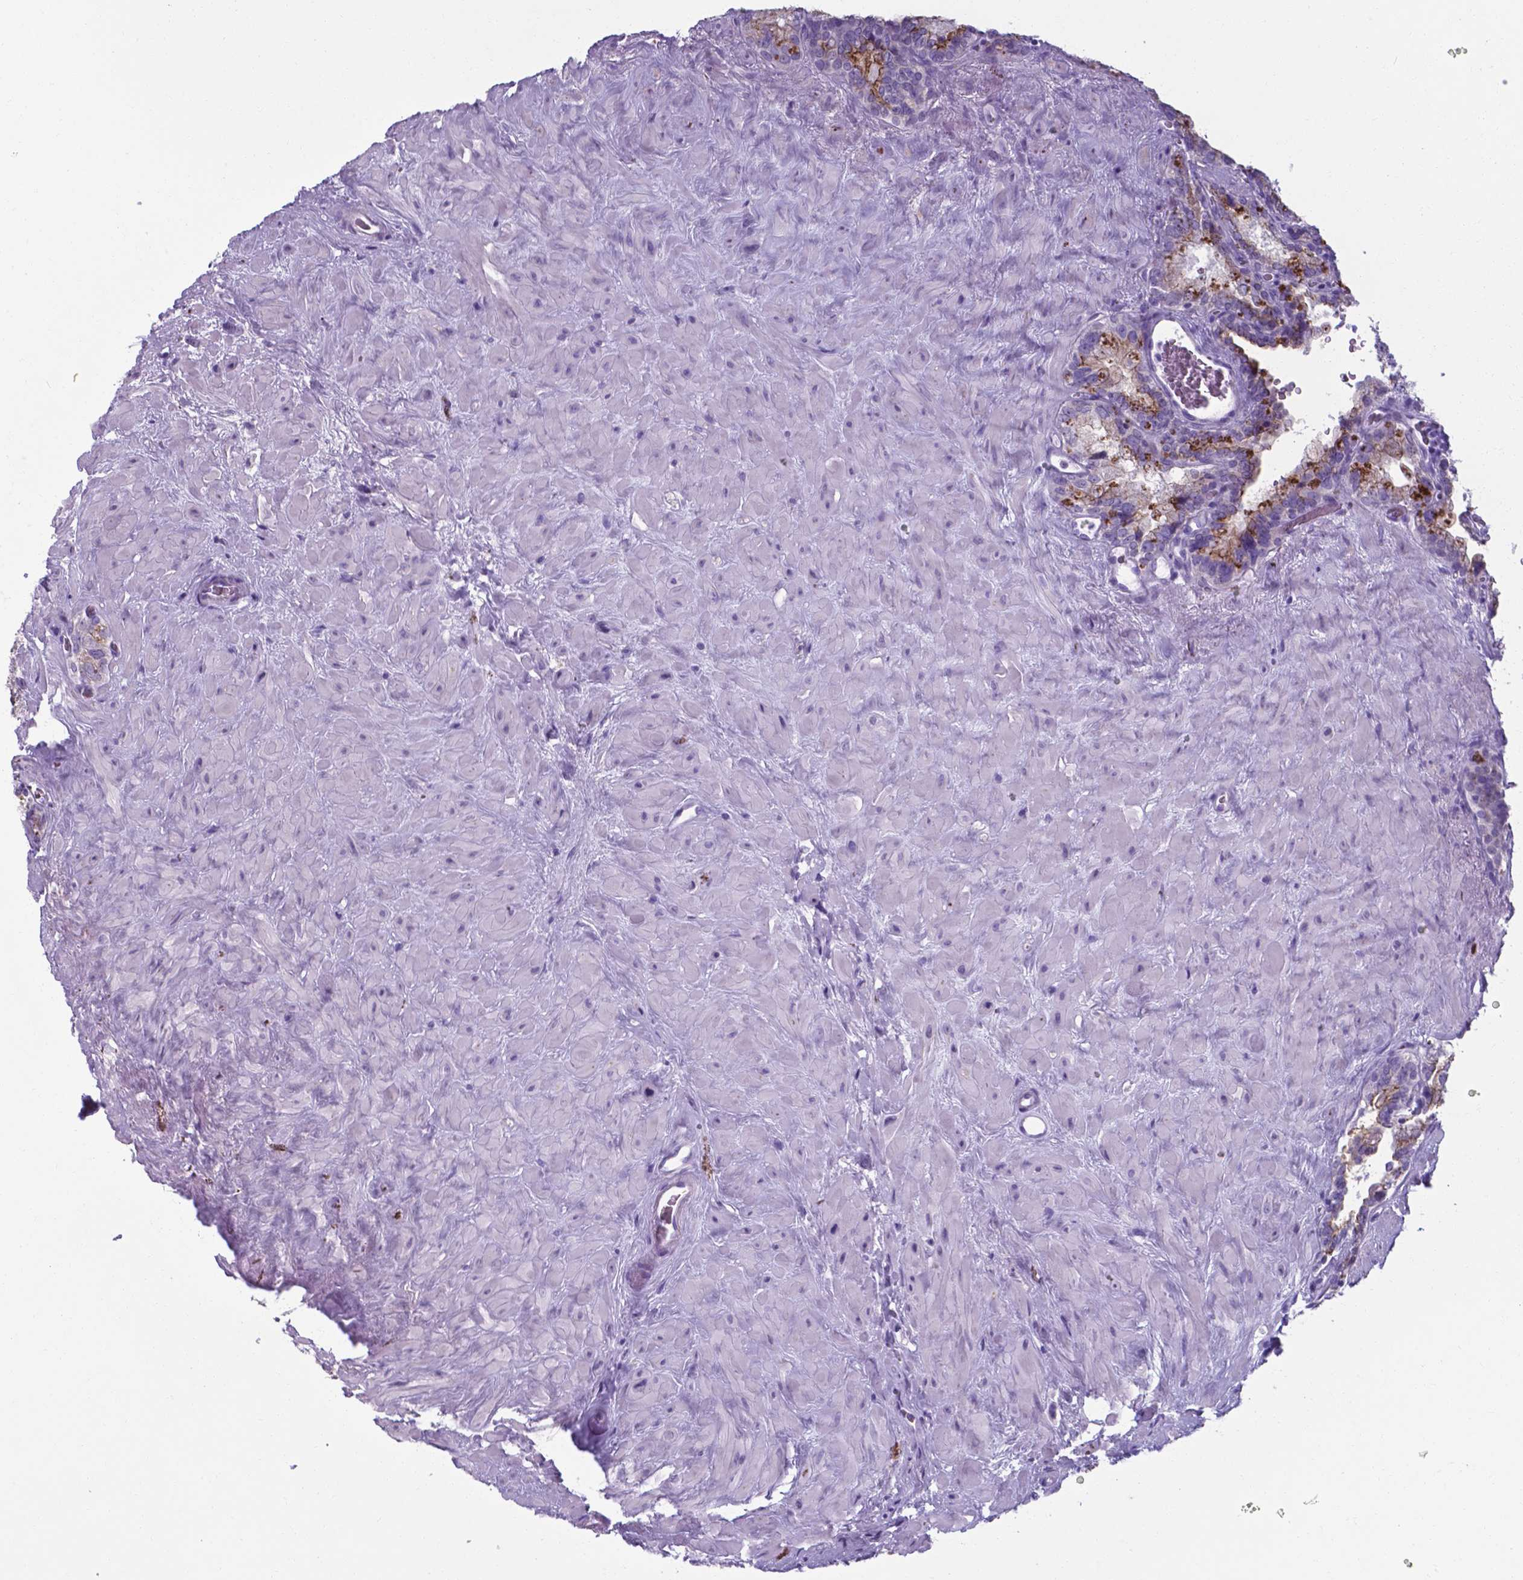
{"staining": {"intensity": "strong", "quantity": ">75%", "location": "cytoplasmic/membranous"}, "tissue": "seminal vesicle", "cell_type": "Glandular cells", "image_type": "normal", "snomed": [{"axis": "morphology", "description": "Normal tissue, NOS"}, {"axis": "topography", "description": "Prostate"}, {"axis": "topography", "description": "Seminal veicle"}], "caption": "Glandular cells exhibit strong cytoplasmic/membranous staining in approximately >75% of cells in benign seminal vesicle. (Stains: DAB (3,3'-diaminobenzidine) in brown, nuclei in blue, Microscopy: brightfield microscopy at high magnification).", "gene": "AP5B1", "patient": {"sex": "male", "age": 71}}